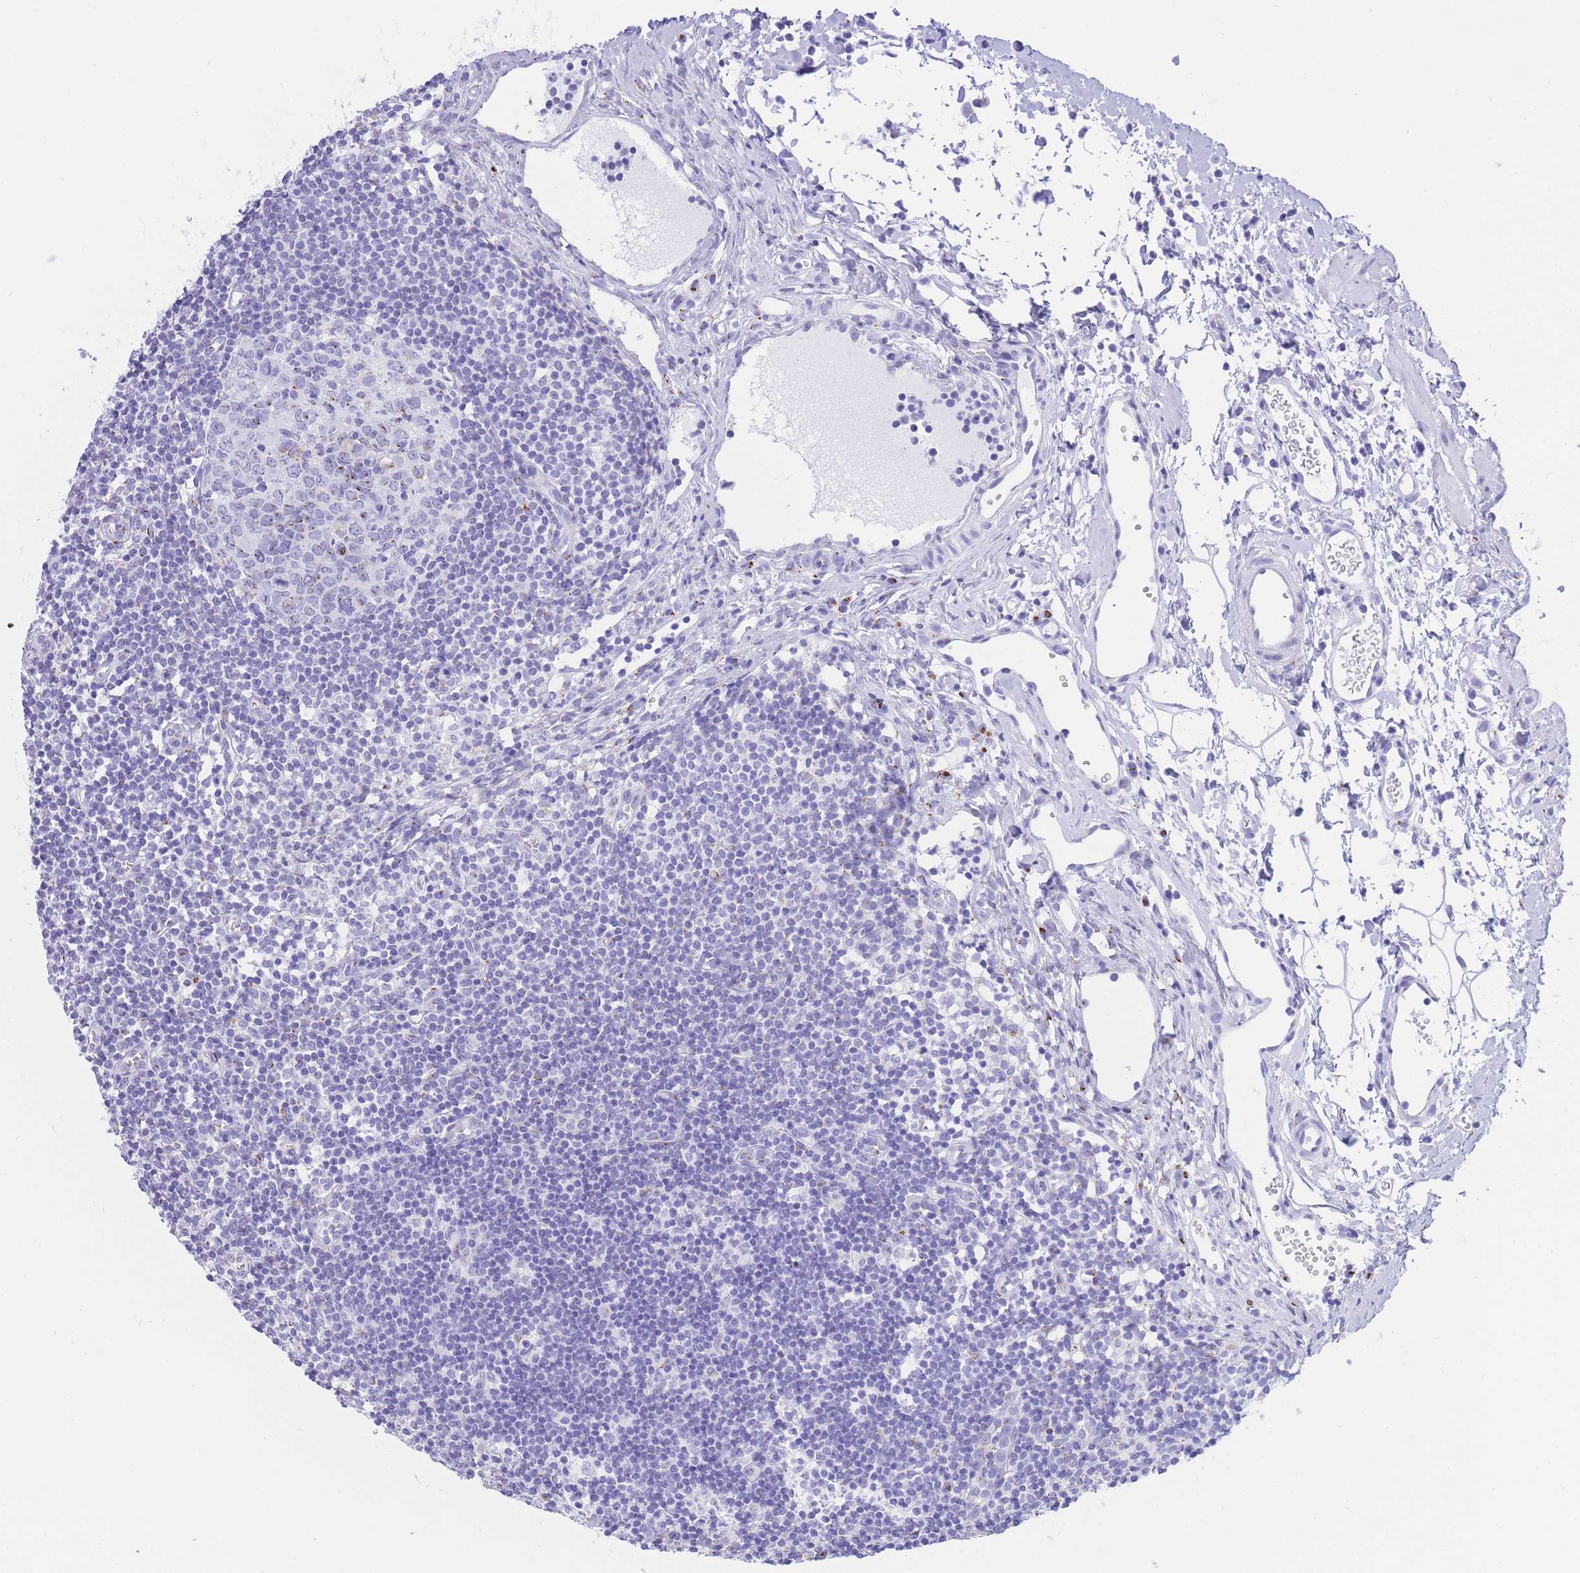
{"staining": {"intensity": "moderate", "quantity": "<25%", "location": "cytoplasmic/membranous"}, "tissue": "lymph node", "cell_type": "Germinal center cells", "image_type": "normal", "snomed": [{"axis": "morphology", "description": "Normal tissue, NOS"}, {"axis": "topography", "description": "Lymph node"}], "caption": "Immunohistochemistry (IHC) photomicrograph of normal human lymph node stained for a protein (brown), which demonstrates low levels of moderate cytoplasmic/membranous staining in about <25% of germinal center cells.", "gene": "FAM3C", "patient": {"sex": "female", "age": 37}}